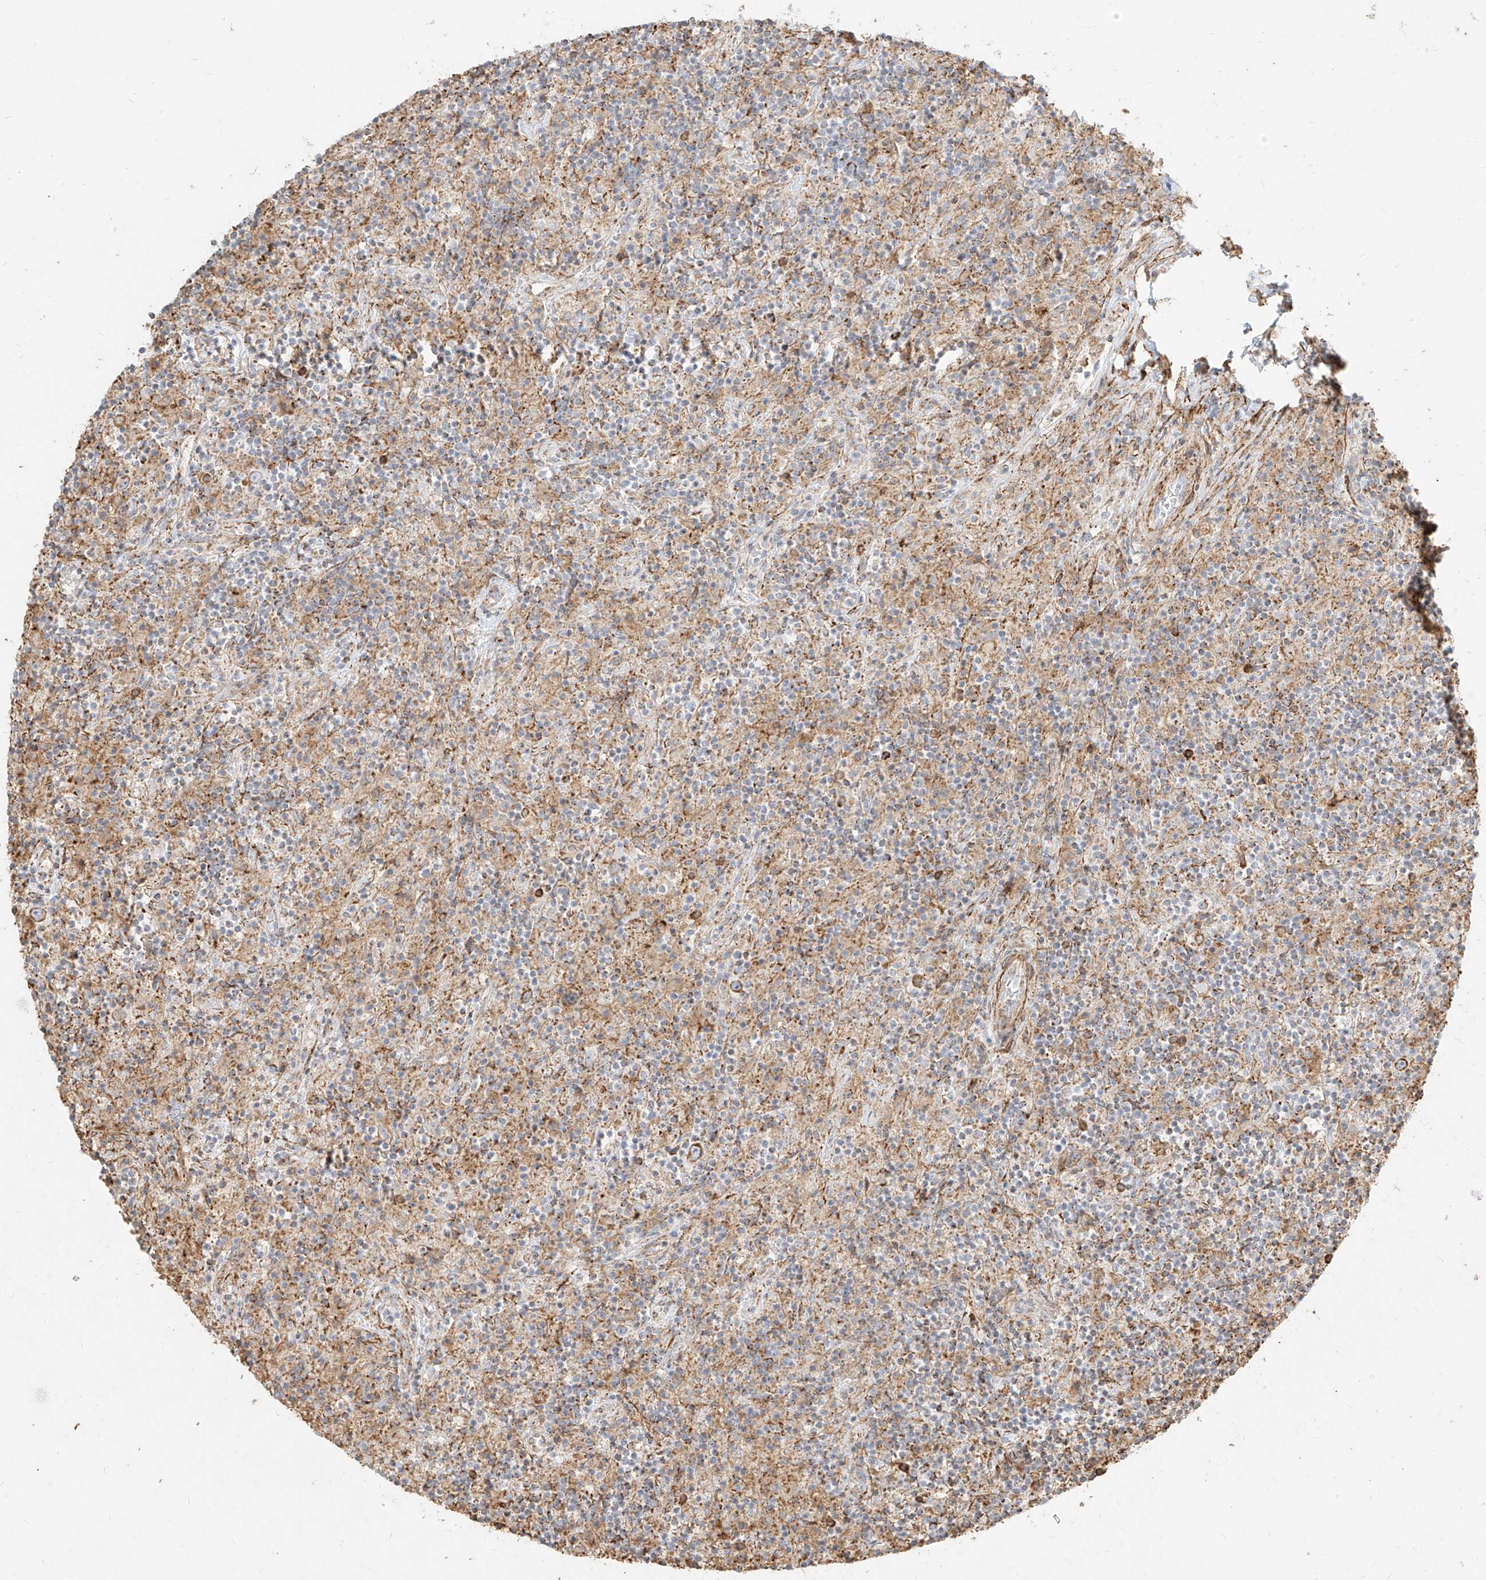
{"staining": {"intensity": "moderate", "quantity": "<25%", "location": "cytoplasmic/membranous"}, "tissue": "lymphoma", "cell_type": "Tumor cells", "image_type": "cancer", "snomed": [{"axis": "morphology", "description": "Hodgkin's disease, NOS"}, {"axis": "topography", "description": "Lymph node"}], "caption": "Tumor cells display low levels of moderate cytoplasmic/membranous staining in approximately <25% of cells in human Hodgkin's disease. The staining was performed using DAB (3,3'-diaminobenzidine) to visualize the protein expression in brown, while the nuclei were stained in blue with hematoxylin (Magnification: 20x).", "gene": "MTX2", "patient": {"sex": "male", "age": 70}}